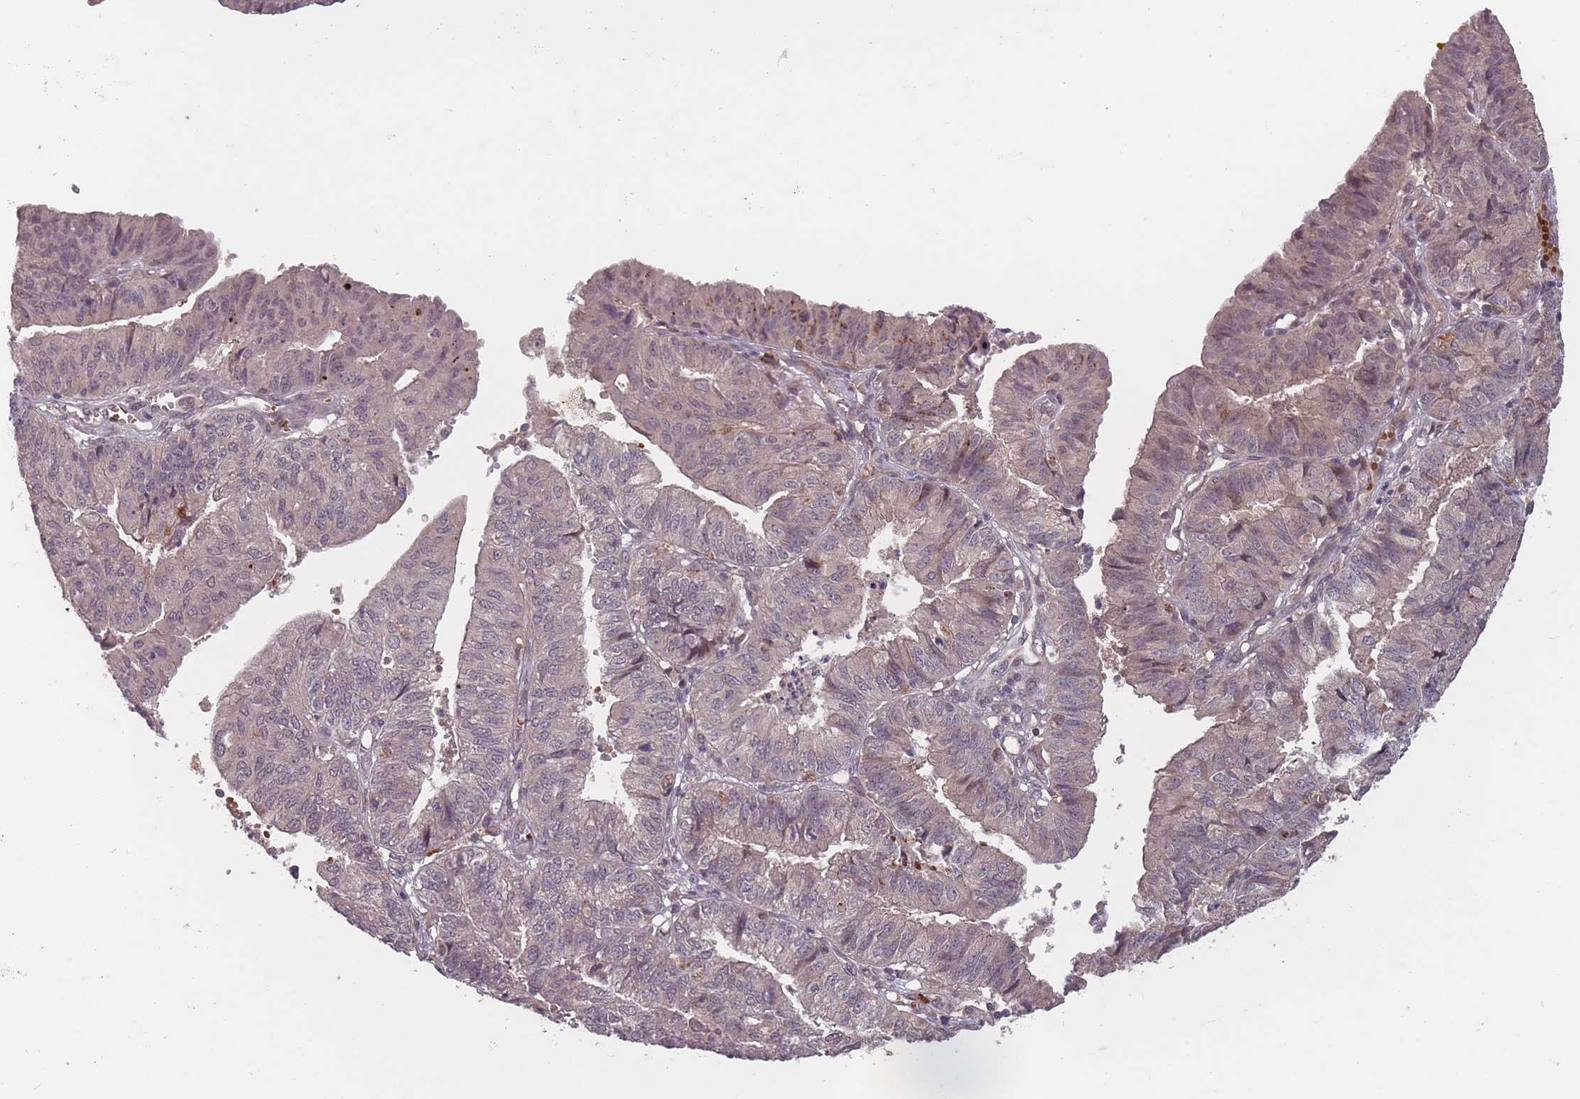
{"staining": {"intensity": "moderate", "quantity": "<25%", "location": "cytoplasmic/membranous"}, "tissue": "endometrial cancer", "cell_type": "Tumor cells", "image_type": "cancer", "snomed": [{"axis": "morphology", "description": "Adenocarcinoma, NOS"}, {"axis": "topography", "description": "Endometrium"}], "caption": "Human endometrial cancer (adenocarcinoma) stained with a protein marker exhibits moderate staining in tumor cells.", "gene": "SECTM1", "patient": {"sex": "female", "age": 56}}